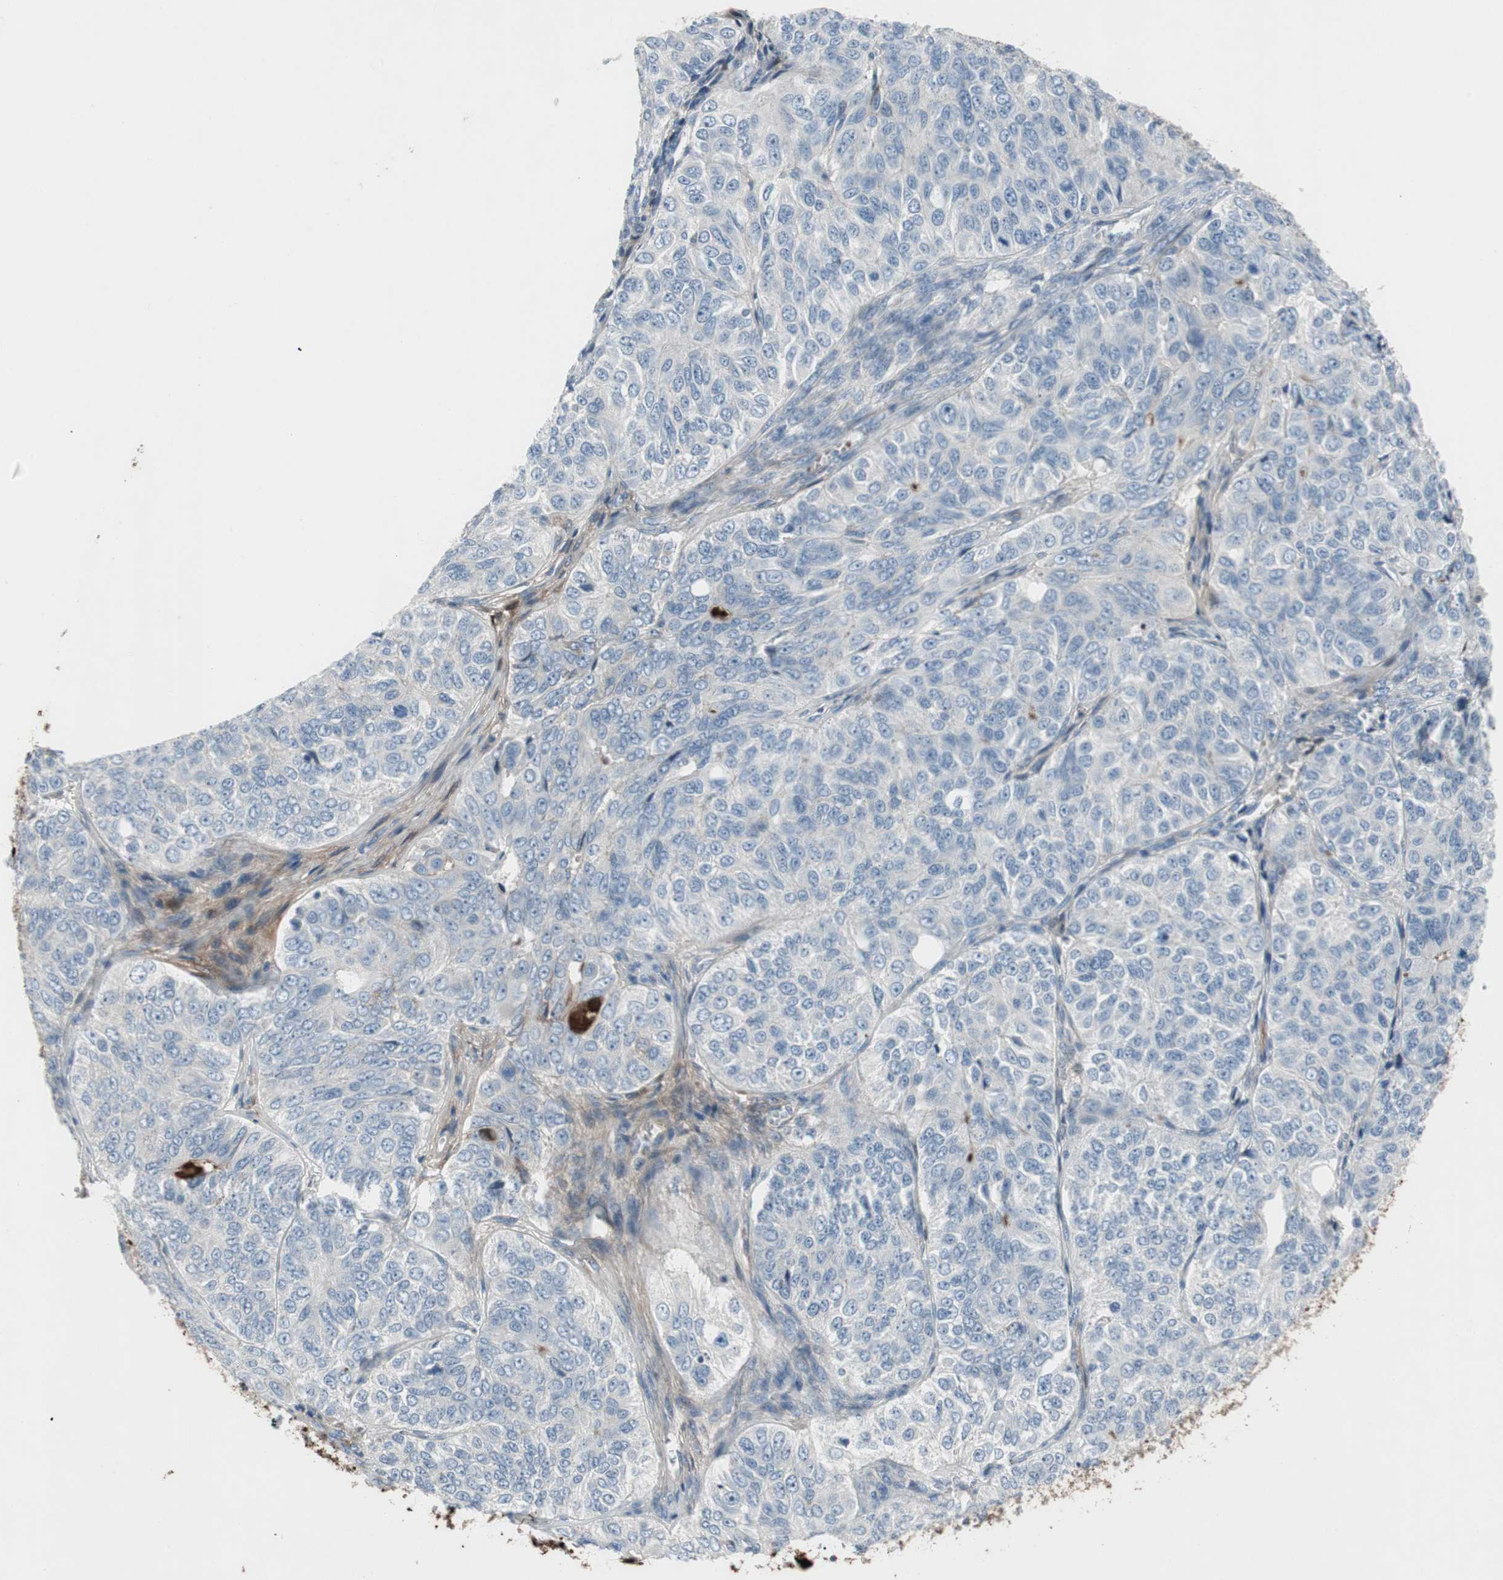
{"staining": {"intensity": "negative", "quantity": "none", "location": "none"}, "tissue": "ovarian cancer", "cell_type": "Tumor cells", "image_type": "cancer", "snomed": [{"axis": "morphology", "description": "Carcinoma, endometroid"}, {"axis": "topography", "description": "Ovary"}], "caption": "This photomicrograph is of ovarian cancer stained with immunohistochemistry (IHC) to label a protein in brown with the nuclei are counter-stained blue. There is no staining in tumor cells.", "gene": "PIGR", "patient": {"sex": "female", "age": 51}}